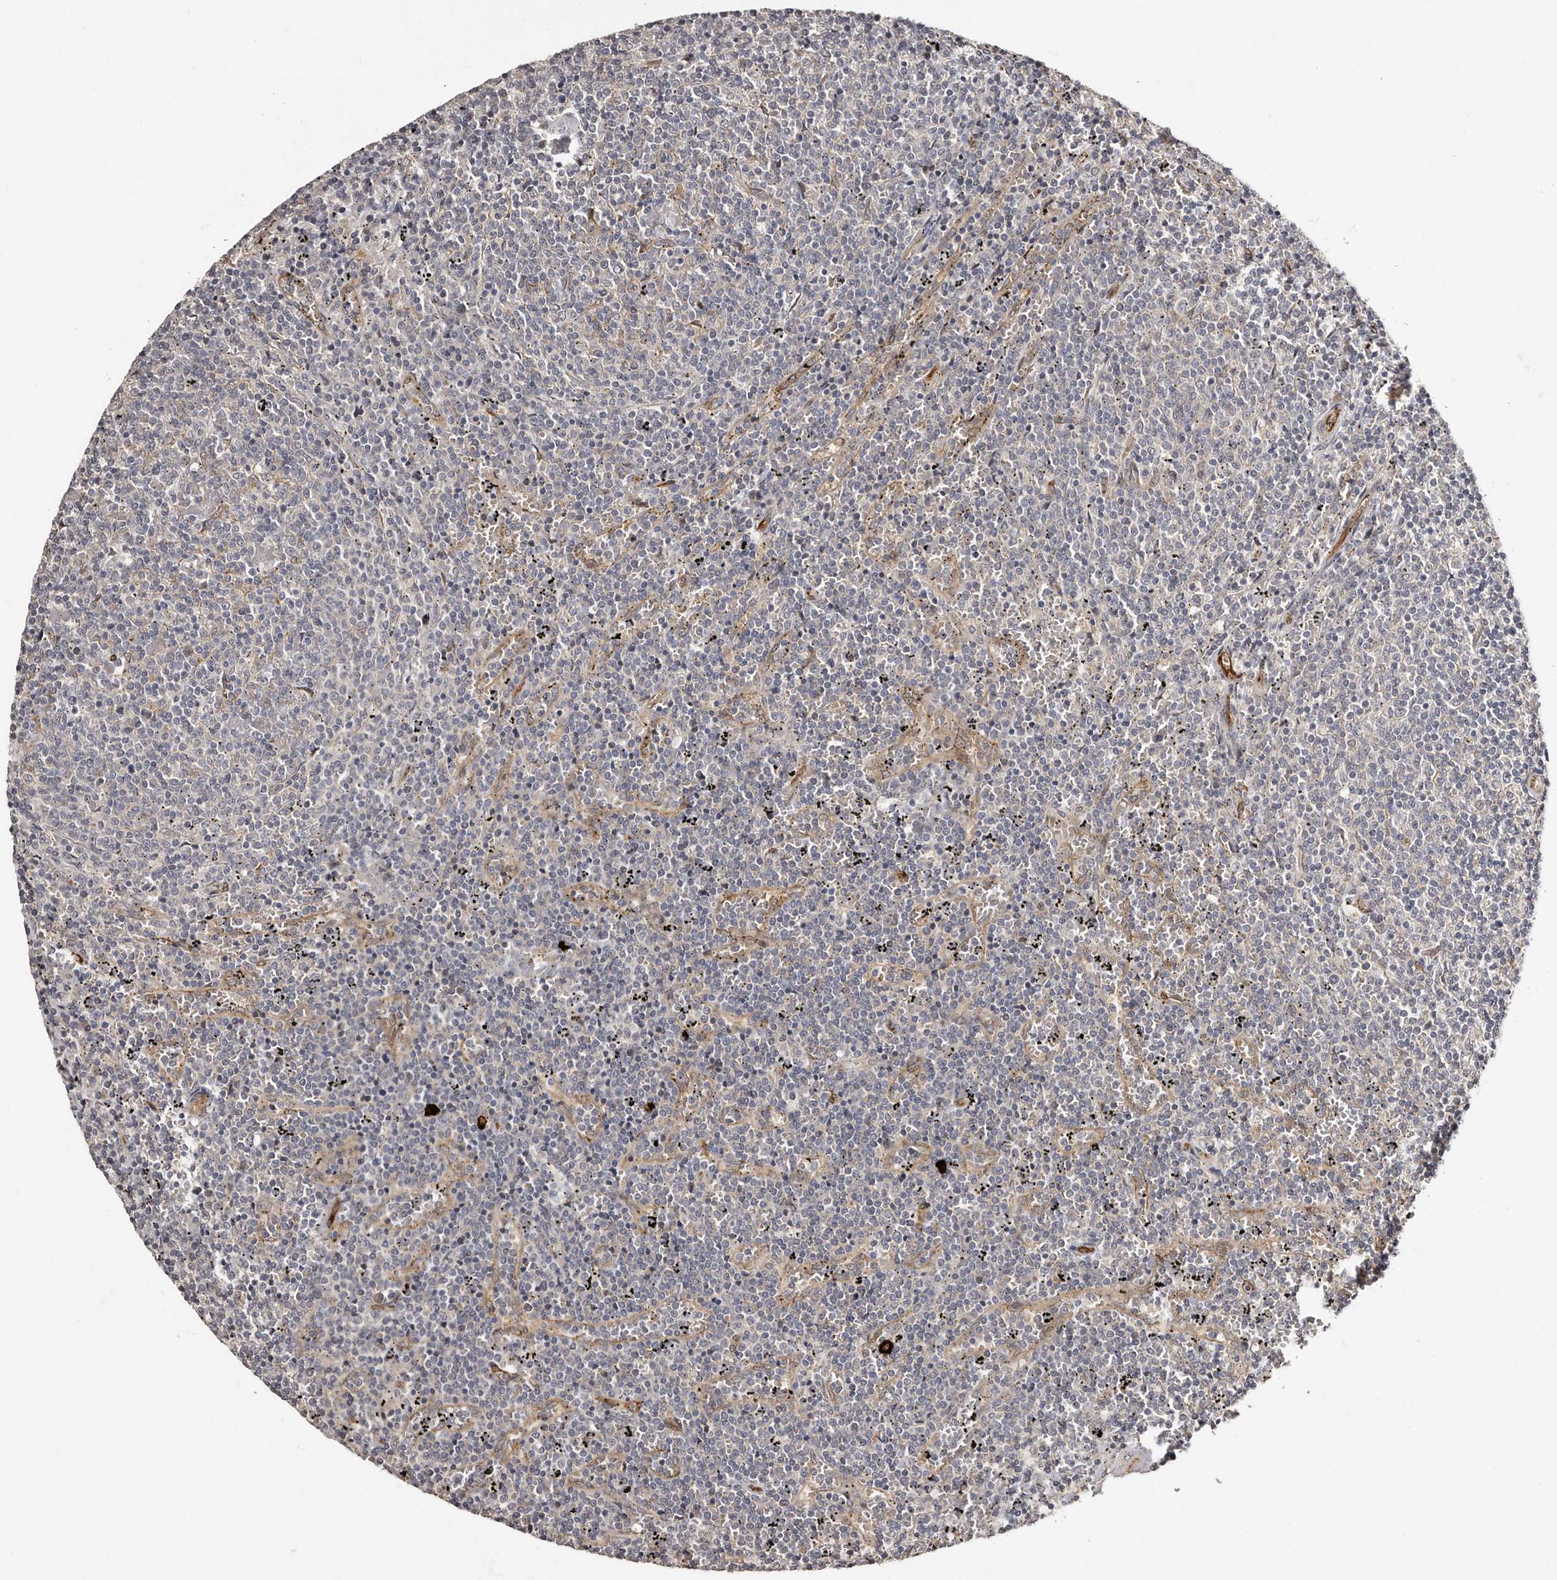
{"staining": {"intensity": "negative", "quantity": "none", "location": "none"}, "tissue": "lymphoma", "cell_type": "Tumor cells", "image_type": "cancer", "snomed": [{"axis": "morphology", "description": "Malignant lymphoma, non-Hodgkin's type, Low grade"}, {"axis": "topography", "description": "Spleen"}], "caption": "This is an immunohistochemistry (IHC) photomicrograph of human malignant lymphoma, non-Hodgkin's type (low-grade). There is no expression in tumor cells.", "gene": "TBC1D22B", "patient": {"sex": "female", "age": 50}}